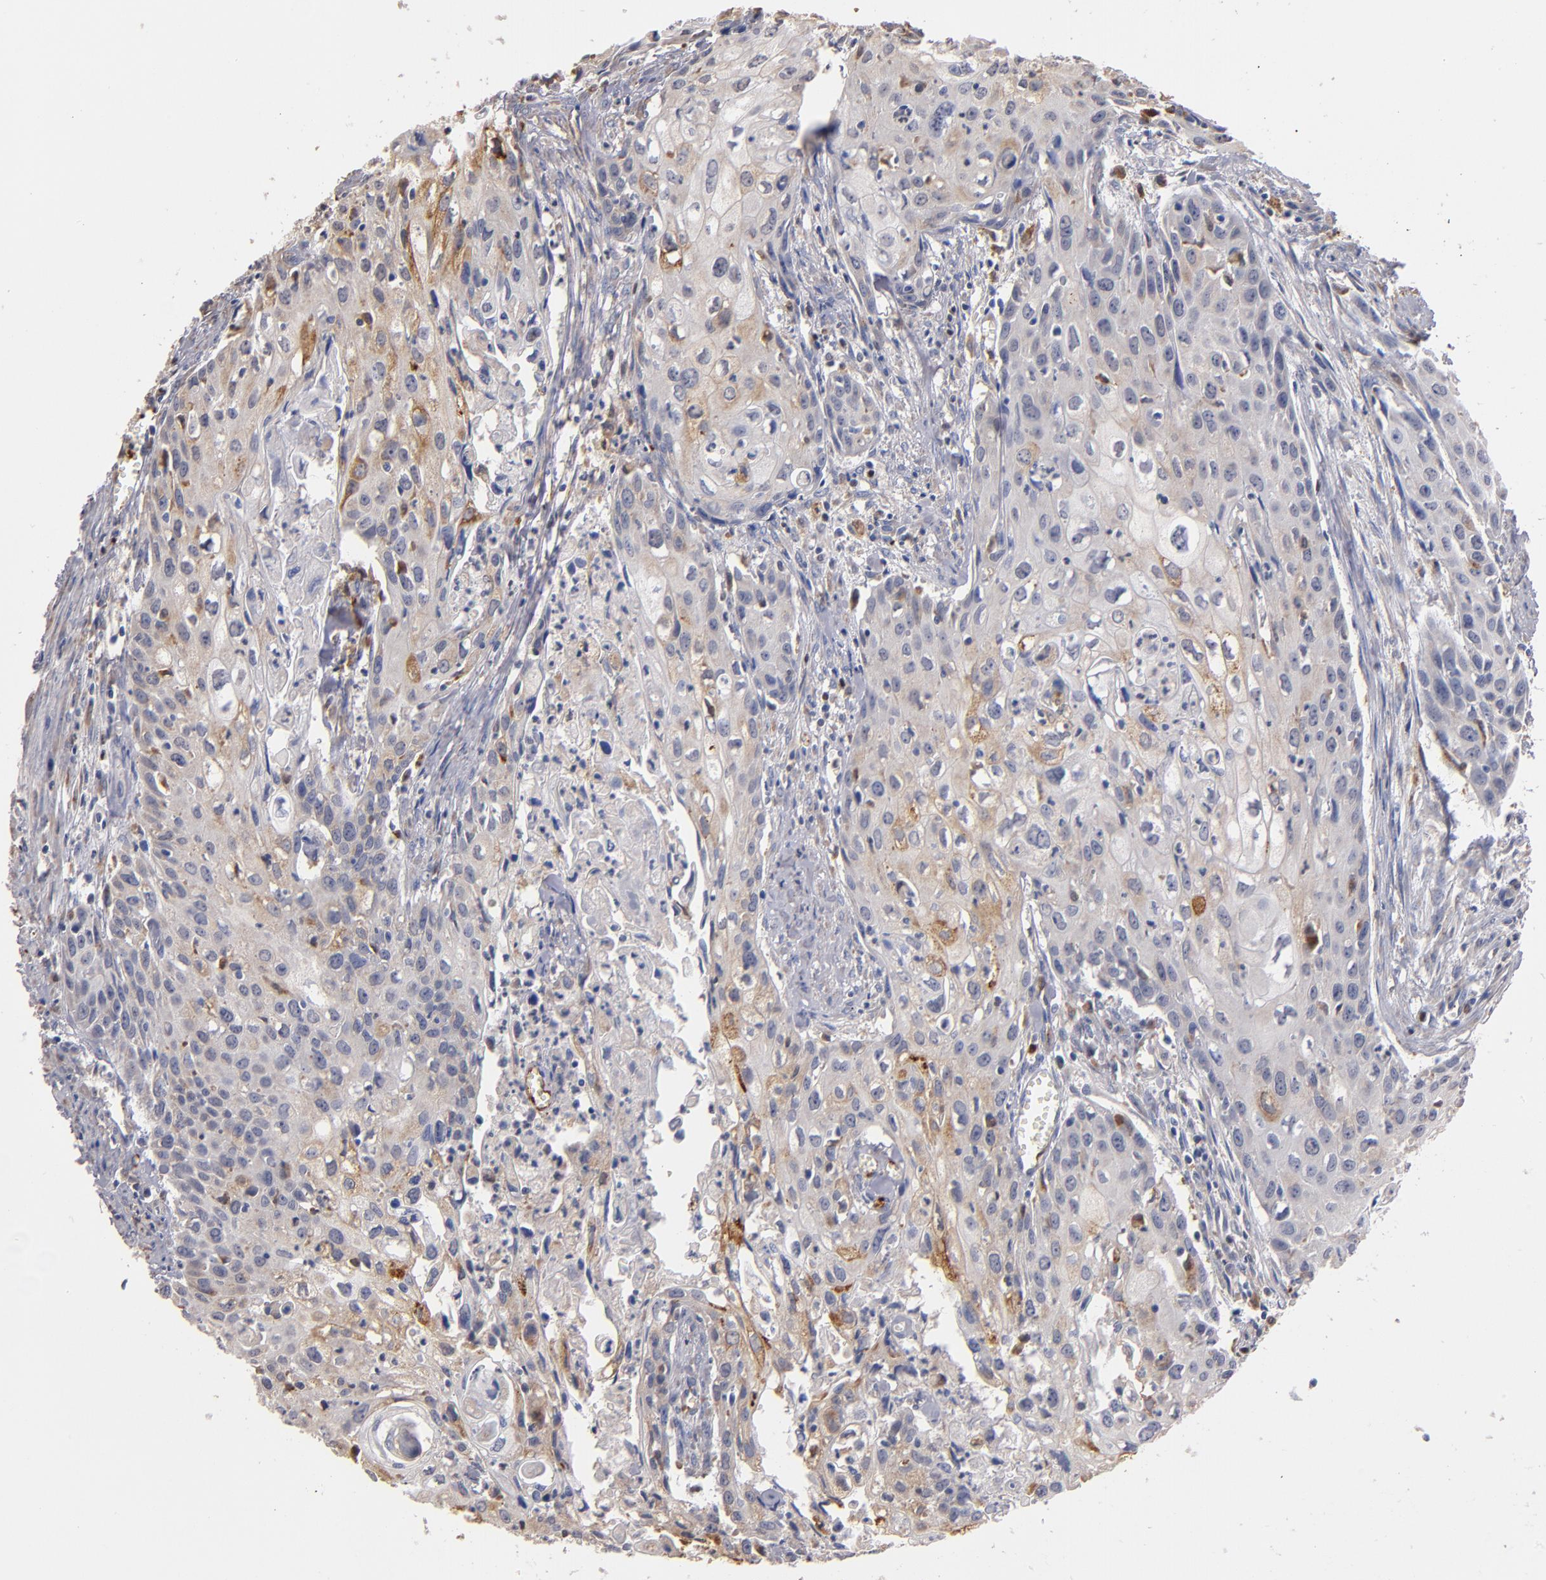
{"staining": {"intensity": "weak", "quantity": "<25%", "location": "cytoplasmic/membranous"}, "tissue": "urothelial cancer", "cell_type": "Tumor cells", "image_type": "cancer", "snomed": [{"axis": "morphology", "description": "Urothelial carcinoma, High grade"}, {"axis": "topography", "description": "Urinary bladder"}], "caption": "IHC photomicrograph of neoplastic tissue: urothelial cancer stained with DAB (3,3'-diaminobenzidine) displays no significant protein positivity in tumor cells.", "gene": "SELP", "patient": {"sex": "male", "age": 54}}